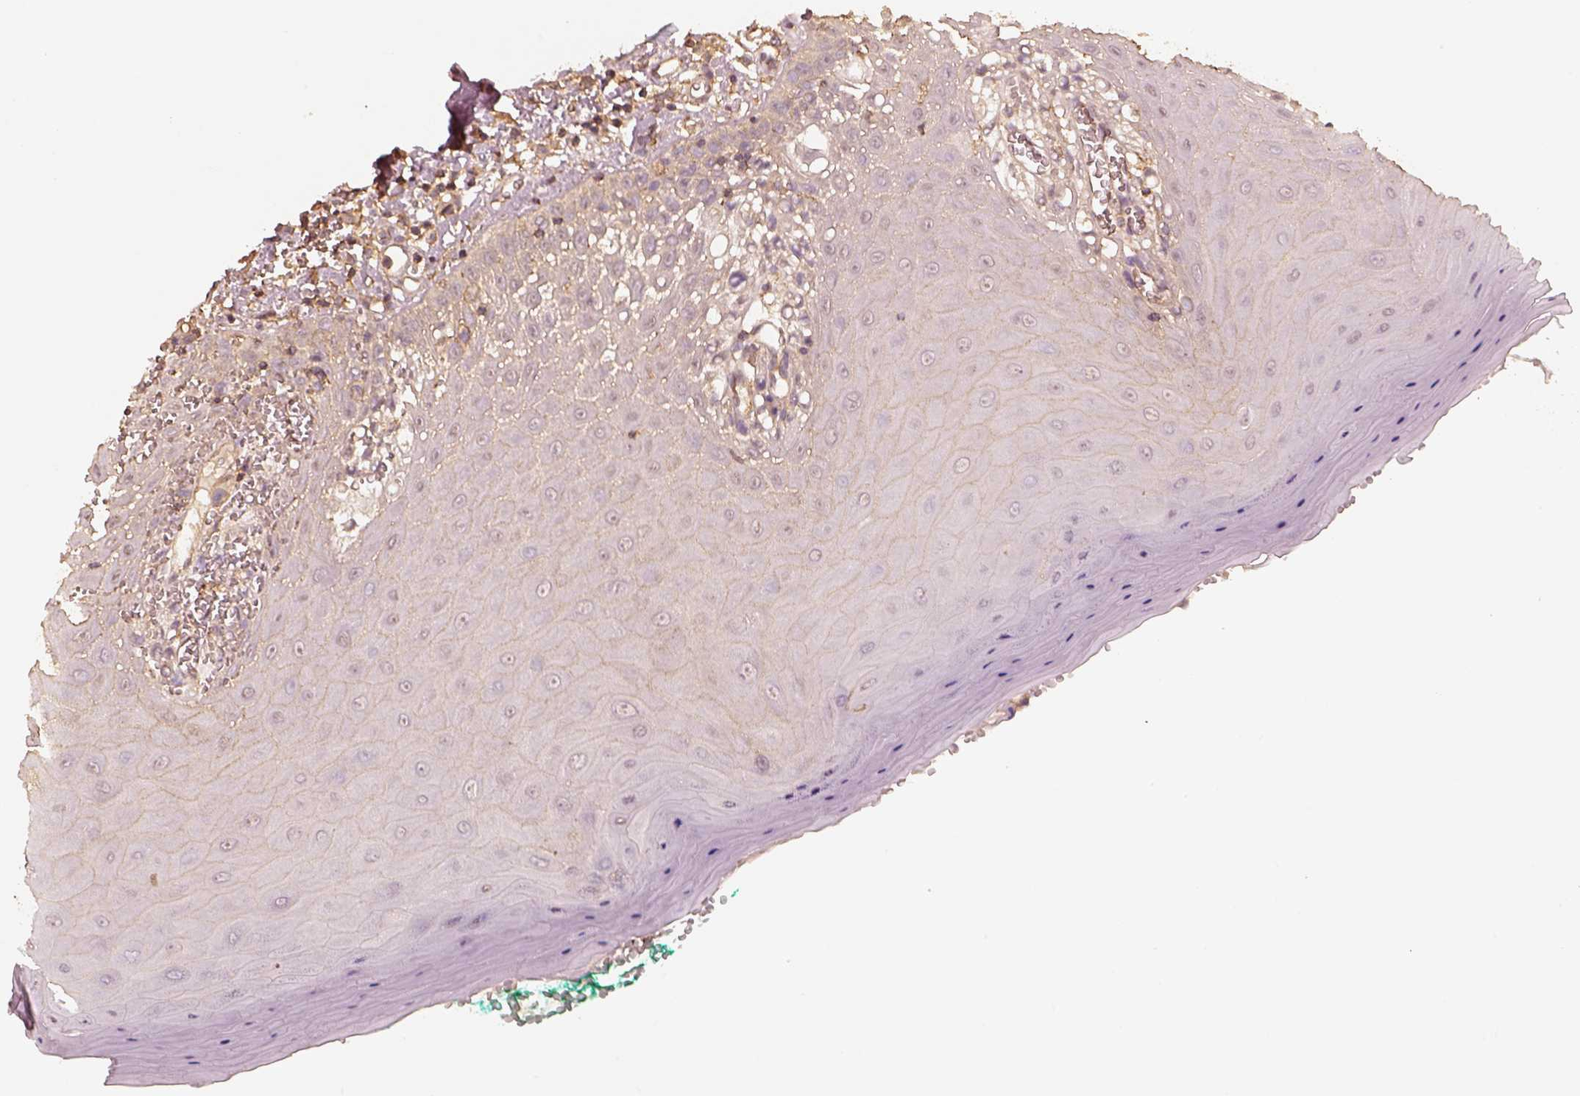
{"staining": {"intensity": "negative", "quantity": "none", "location": "none"}, "tissue": "oral mucosa", "cell_type": "Squamous epithelial cells", "image_type": "normal", "snomed": [{"axis": "morphology", "description": "Normal tissue, NOS"}, {"axis": "topography", "description": "Oral tissue"}], "caption": "This is an immunohistochemistry histopathology image of unremarkable human oral mucosa. There is no staining in squamous epithelial cells.", "gene": "WDR7", "patient": {"sex": "female", "age": 85}}